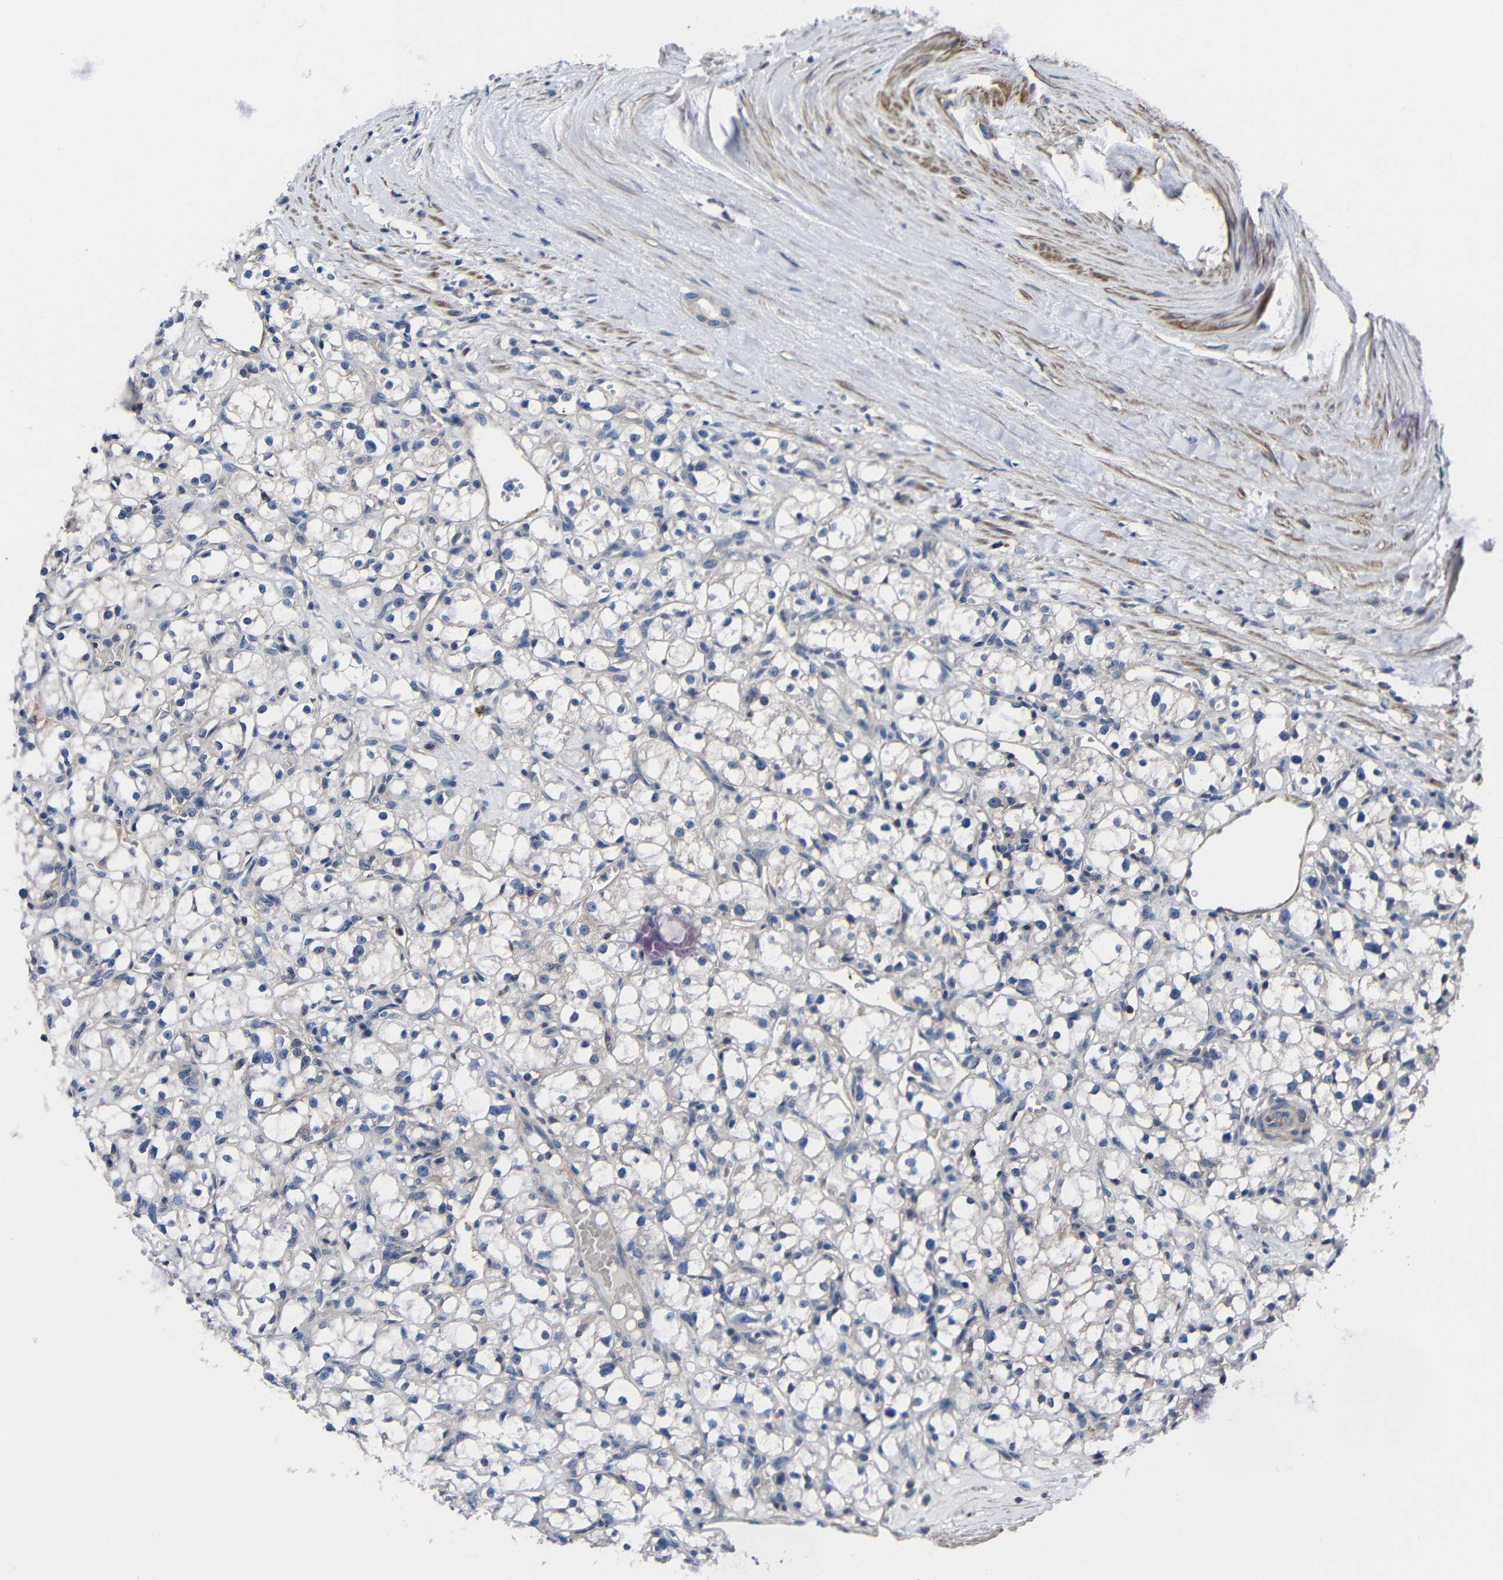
{"staining": {"intensity": "negative", "quantity": "none", "location": "none"}, "tissue": "renal cancer", "cell_type": "Tumor cells", "image_type": "cancer", "snomed": [{"axis": "morphology", "description": "Adenocarcinoma, NOS"}, {"axis": "topography", "description": "Kidney"}], "caption": "Immunohistochemistry (IHC) image of human renal cancer stained for a protein (brown), which reveals no staining in tumor cells.", "gene": "GDI1", "patient": {"sex": "male", "age": 56}}